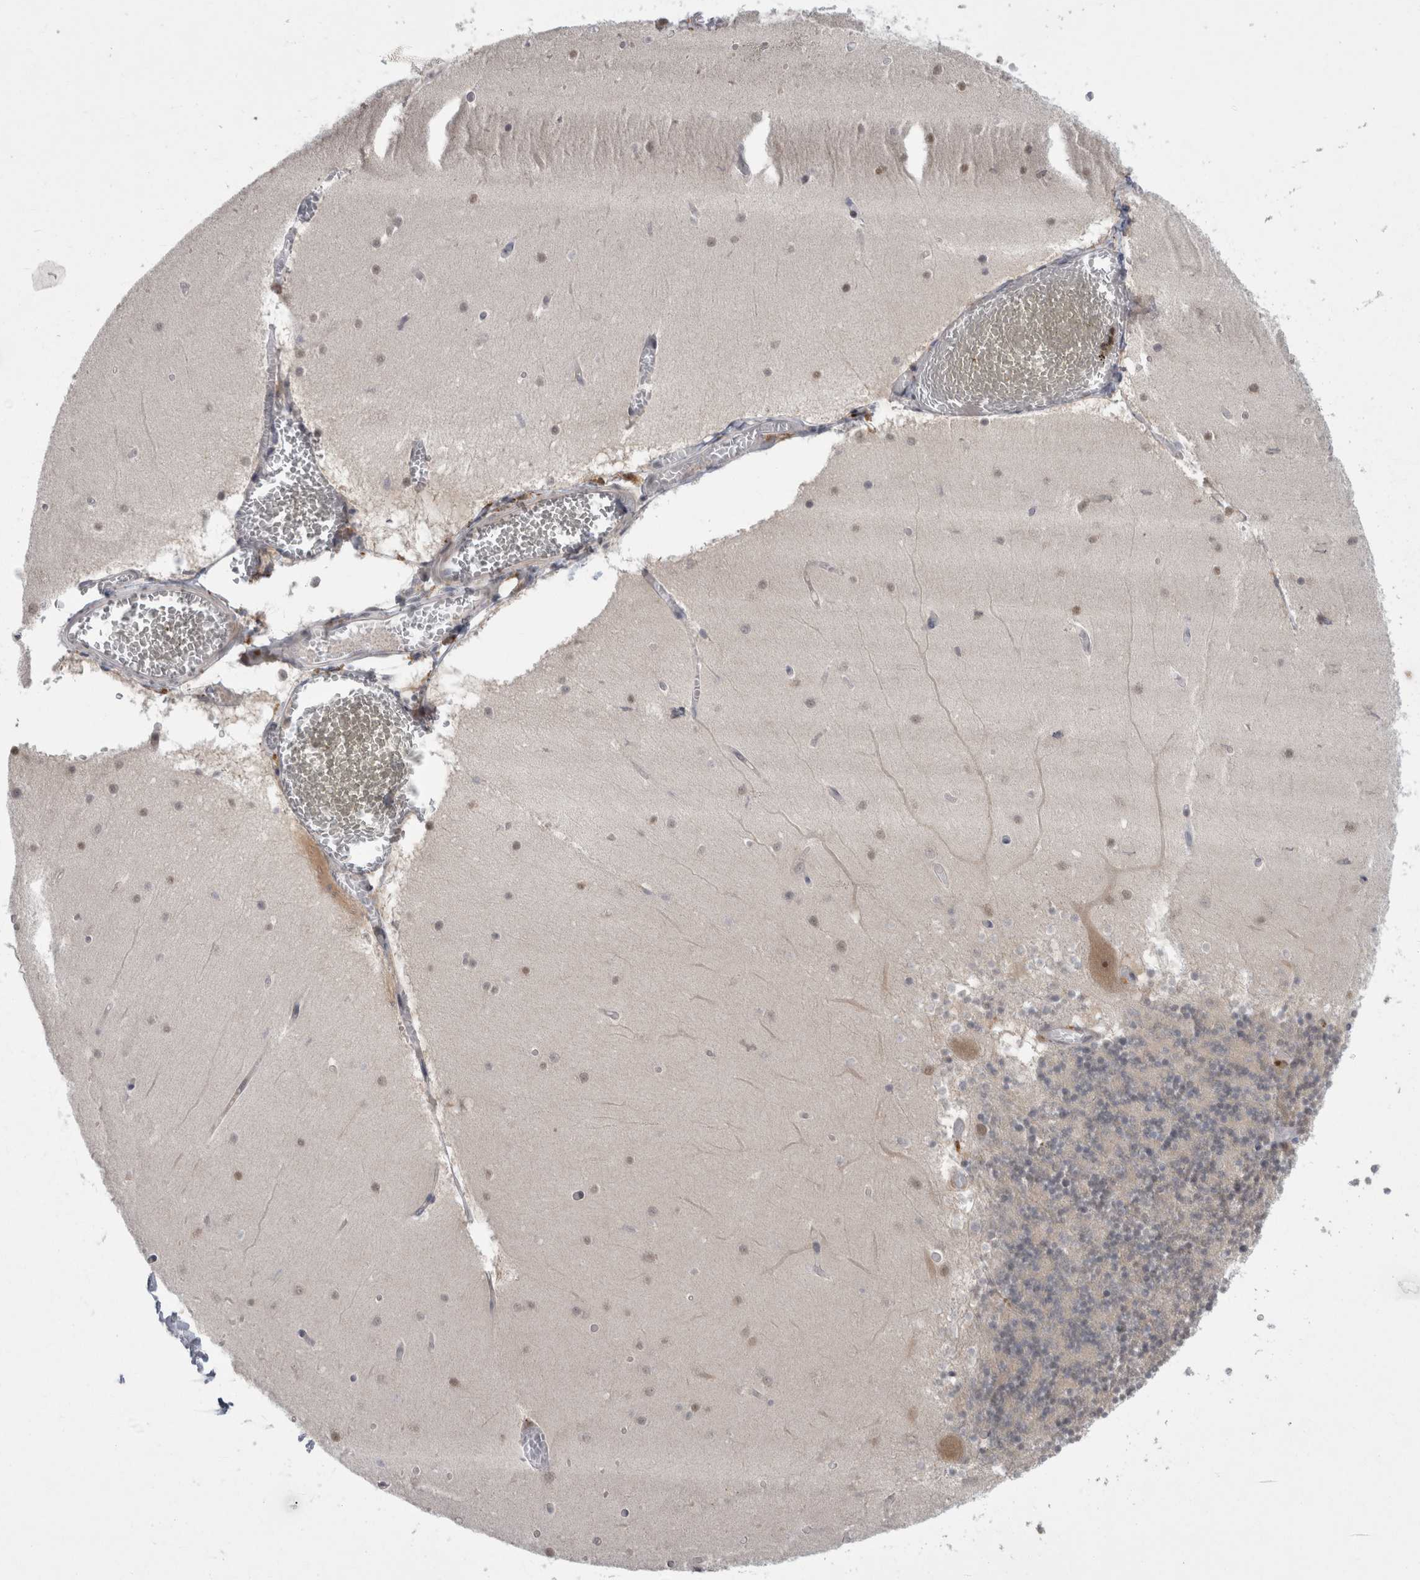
{"staining": {"intensity": "negative", "quantity": "none", "location": "none"}, "tissue": "cerebellum", "cell_type": "Cells in granular layer", "image_type": "normal", "snomed": [{"axis": "morphology", "description": "Normal tissue, NOS"}, {"axis": "topography", "description": "Cerebellum"}], "caption": "There is no significant expression in cells in granular layer of cerebellum. (DAB immunohistochemistry, high magnification).", "gene": "MTBP", "patient": {"sex": "female", "age": 28}}